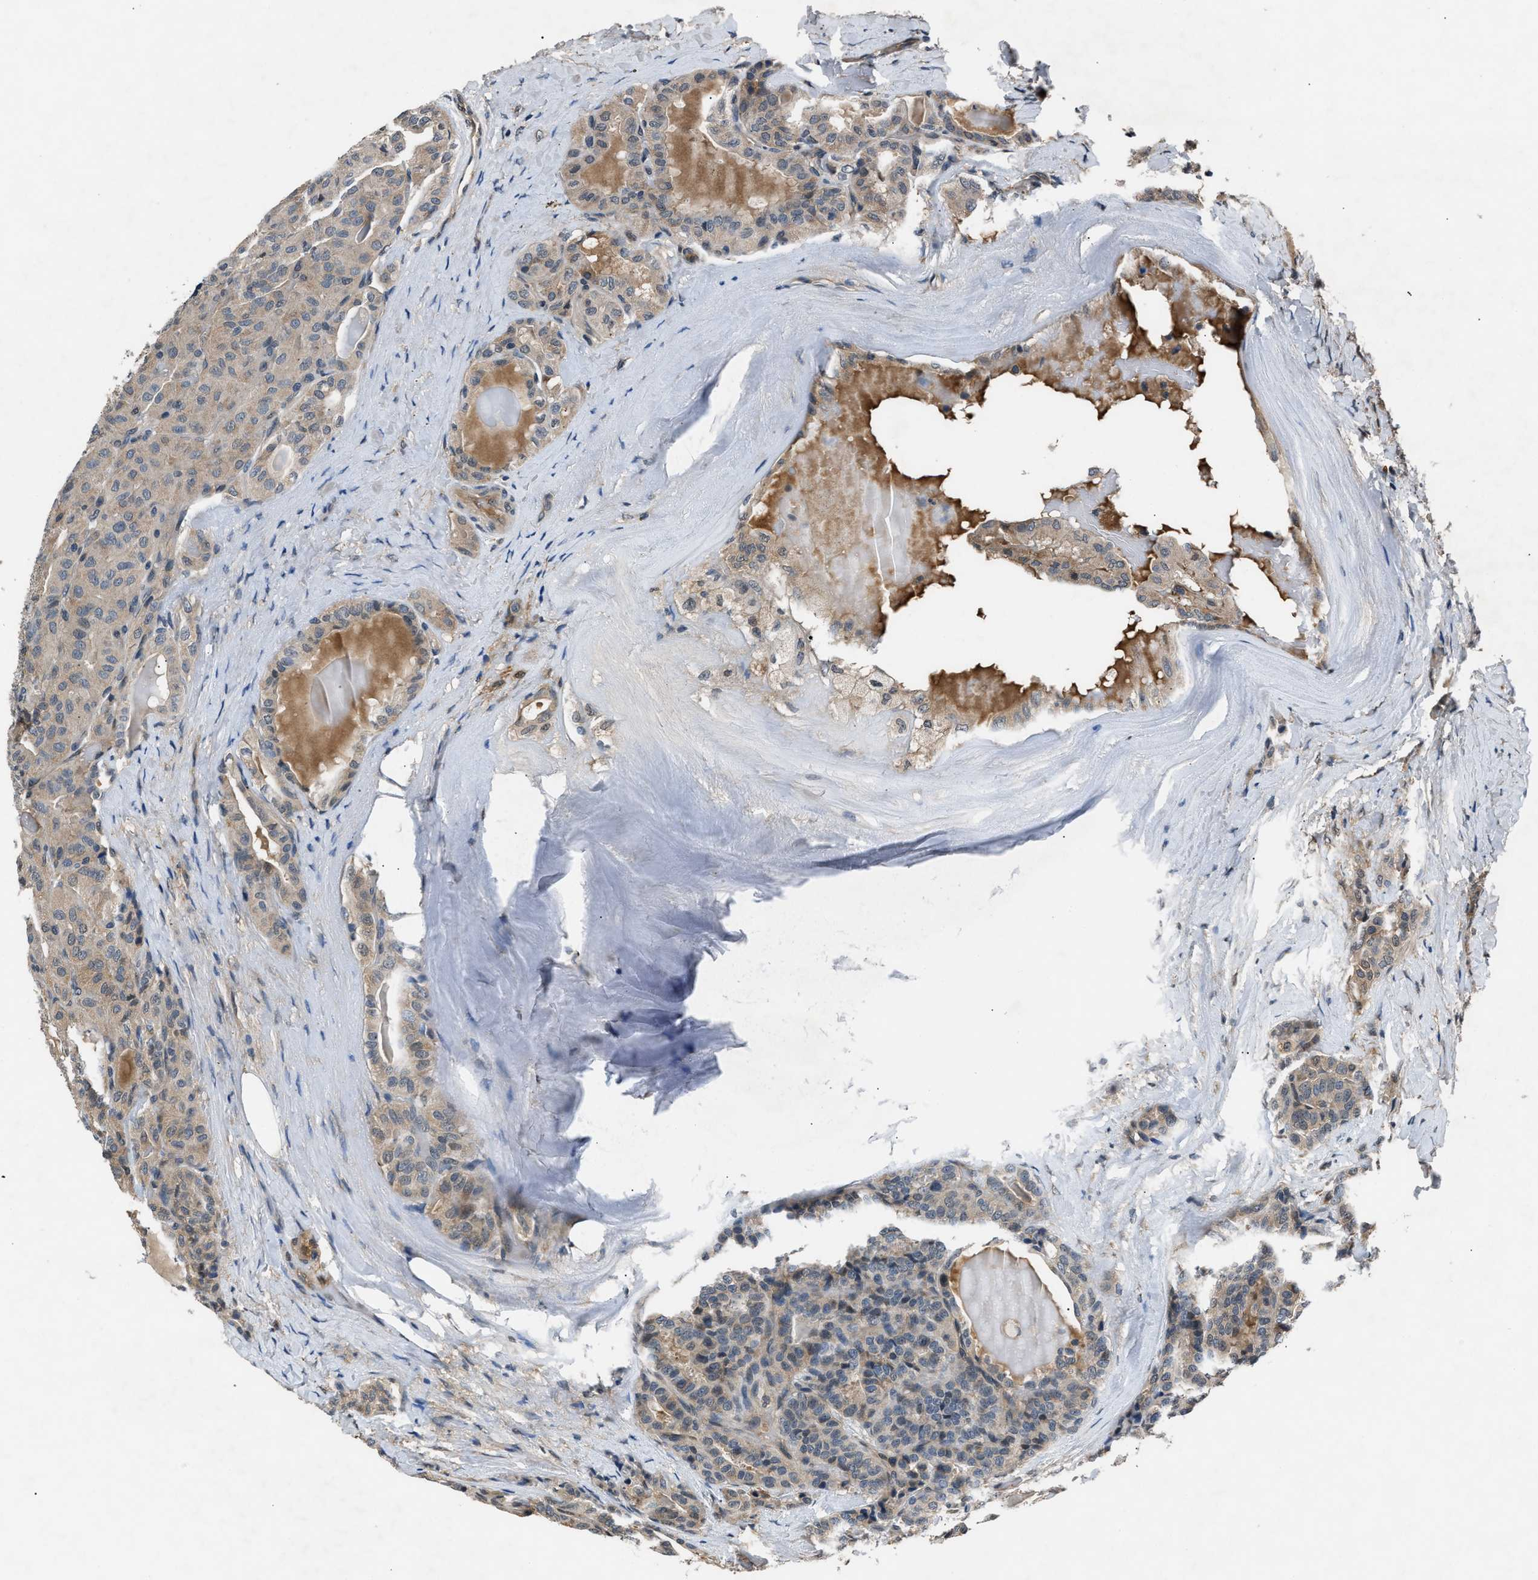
{"staining": {"intensity": "weak", "quantity": "25%-75%", "location": "cytoplasmic/membranous"}, "tissue": "thyroid cancer", "cell_type": "Tumor cells", "image_type": "cancer", "snomed": [{"axis": "morphology", "description": "Papillary adenocarcinoma, NOS"}, {"axis": "topography", "description": "Thyroid gland"}], "caption": "Thyroid cancer (papillary adenocarcinoma) tissue shows weak cytoplasmic/membranous positivity in approximately 25%-75% of tumor cells, visualized by immunohistochemistry.", "gene": "TP53I3", "patient": {"sex": "male", "age": 77}}